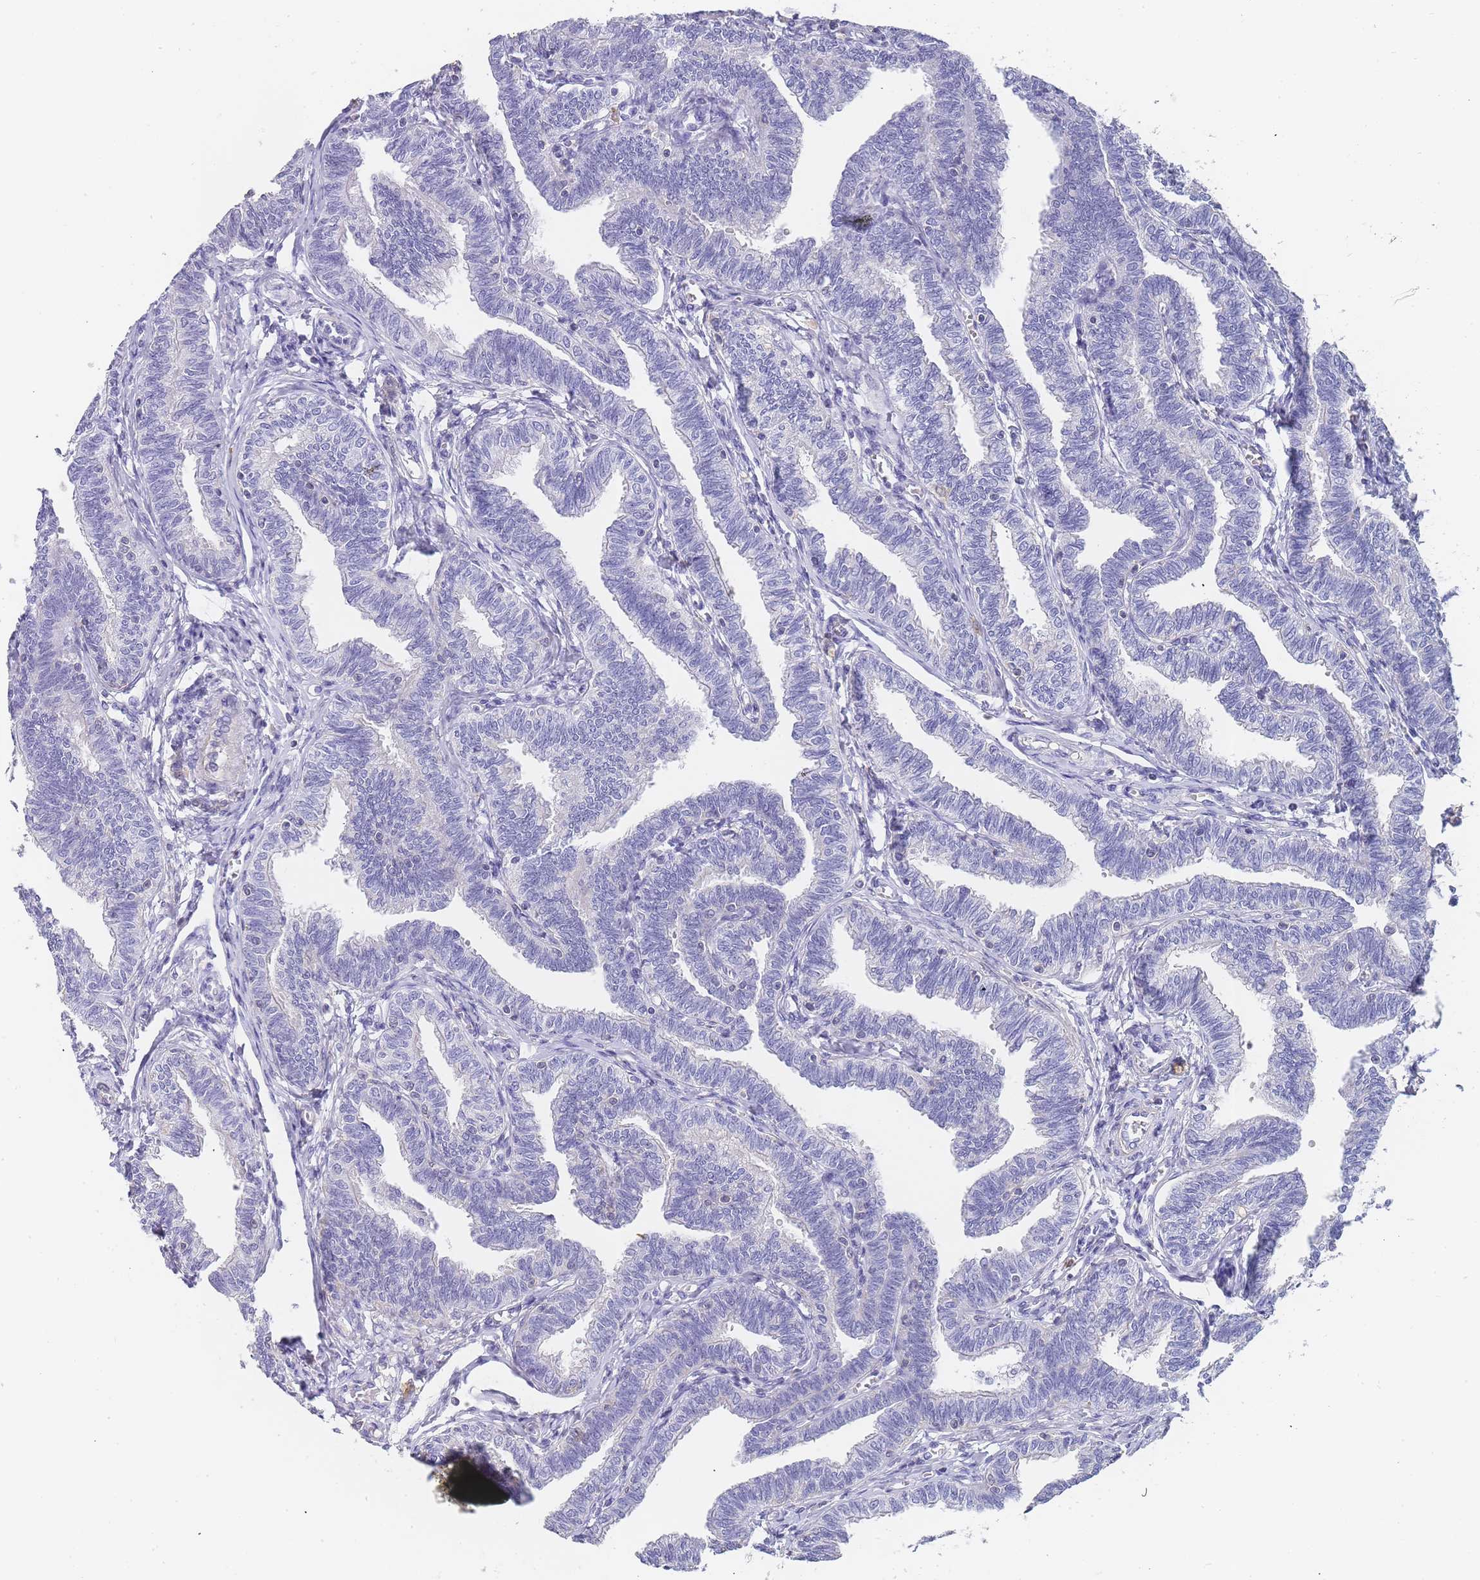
{"staining": {"intensity": "weak", "quantity": "<25%", "location": "nuclear"}, "tissue": "fallopian tube", "cell_type": "Glandular cells", "image_type": "normal", "snomed": [{"axis": "morphology", "description": "Normal tissue, NOS"}, {"axis": "topography", "description": "Fallopian tube"}, {"axis": "topography", "description": "Ovary"}], "caption": "DAB (3,3'-diaminobenzidine) immunohistochemical staining of benign fallopian tube reveals no significant expression in glandular cells. Brightfield microscopy of immunohistochemistry stained with DAB (brown) and hematoxylin (blue), captured at high magnification.", "gene": "NOP14", "patient": {"sex": "female", "age": 23}}